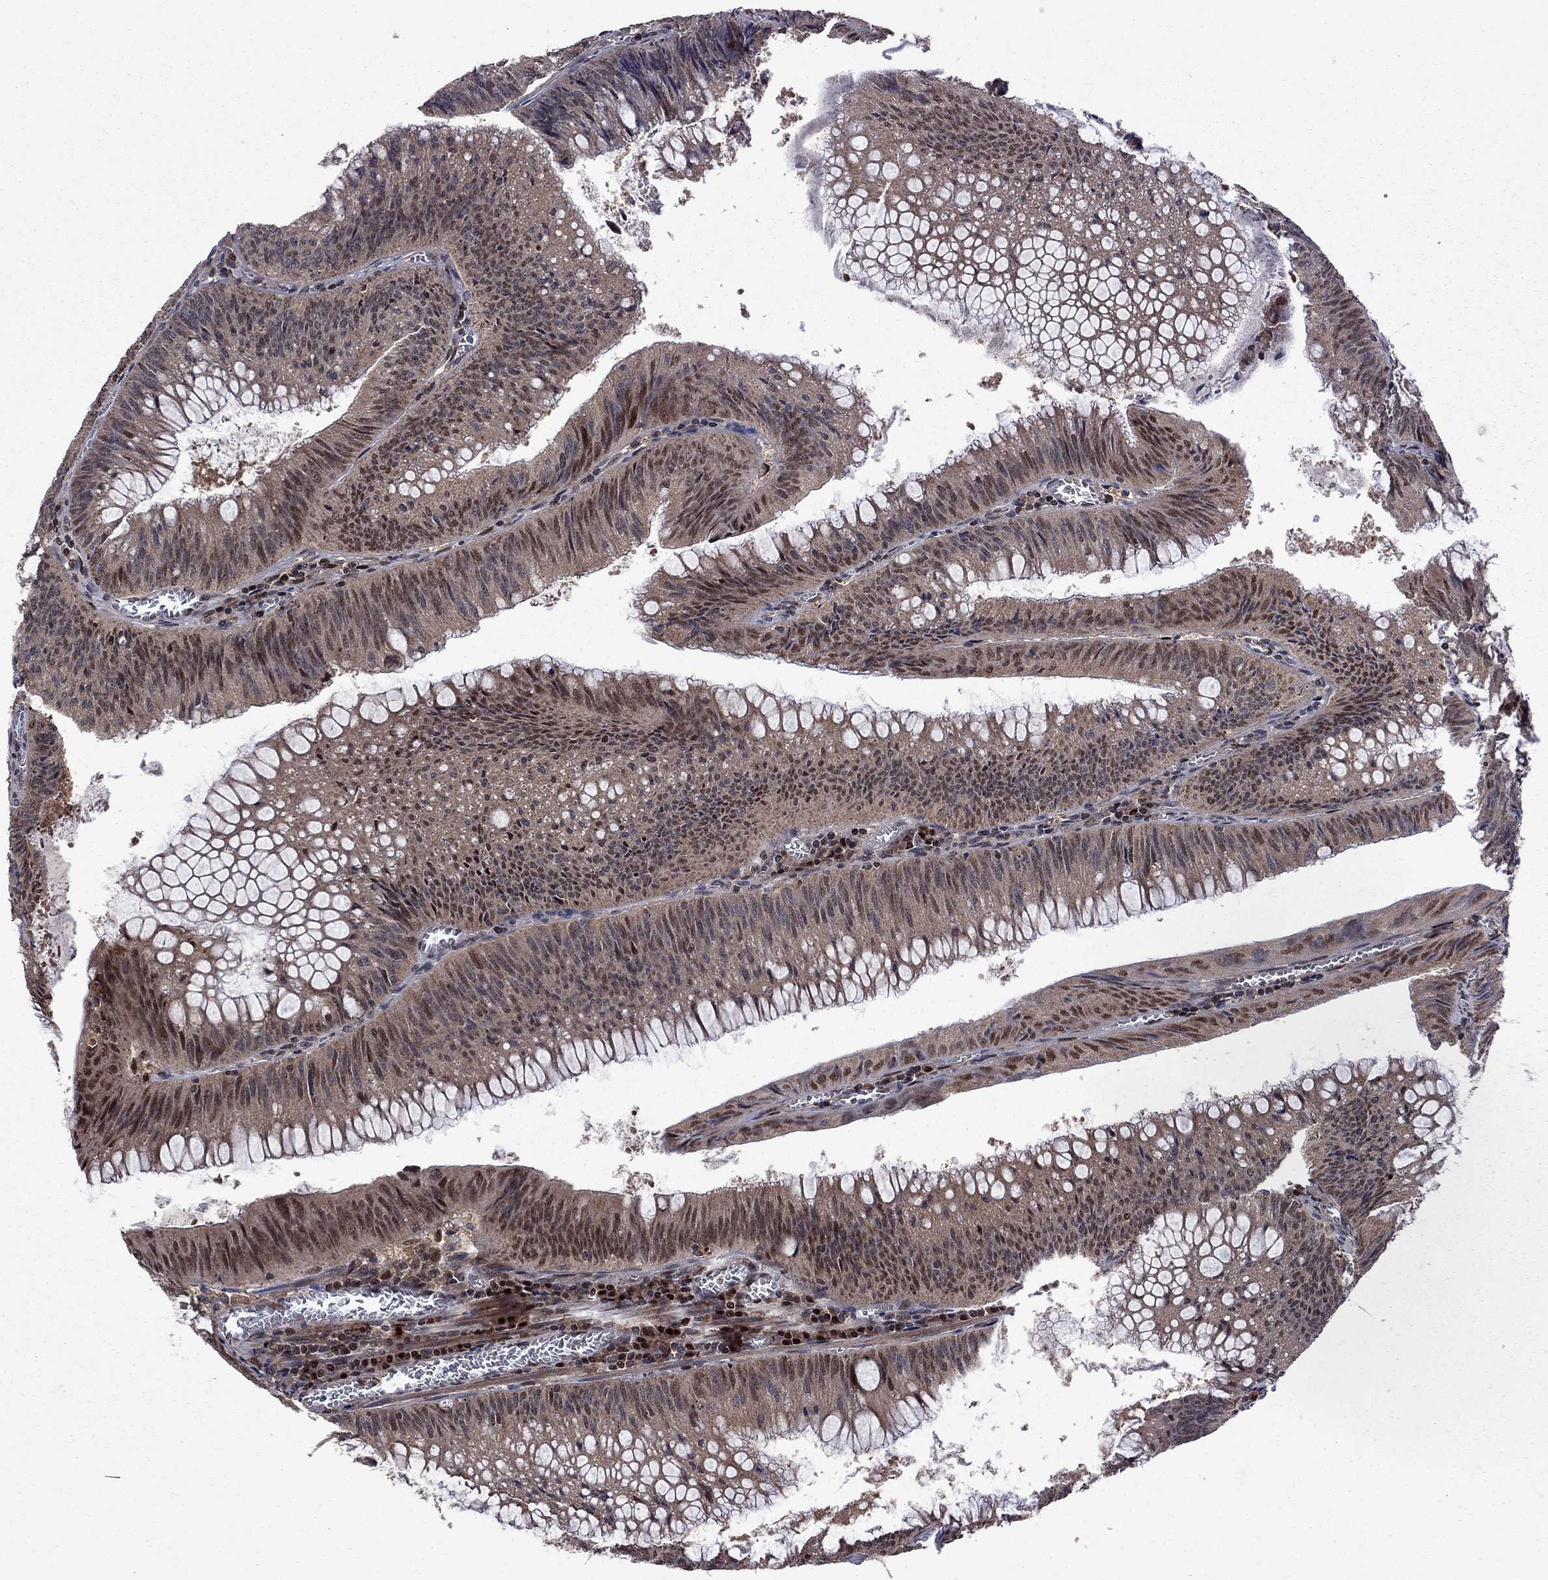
{"staining": {"intensity": "moderate", "quantity": ">75%", "location": "cytoplasmic/membranous,nuclear"}, "tissue": "colorectal cancer", "cell_type": "Tumor cells", "image_type": "cancer", "snomed": [{"axis": "morphology", "description": "Adenocarcinoma, NOS"}, {"axis": "topography", "description": "Rectum"}], "caption": "Immunohistochemistry (IHC) histopathology image of neoplastic tissue: colorectal adenocarcinoma stained using IHC exhibits medium levels of moderate protein expression localized specifically in the cytoplasmic/membranous and nuclear of tumor cells, appearing as a cytoplasmic/membranous and nuclear brown color.", "gene": "IPP", "patient": {"sex": "female", "age": 72}}